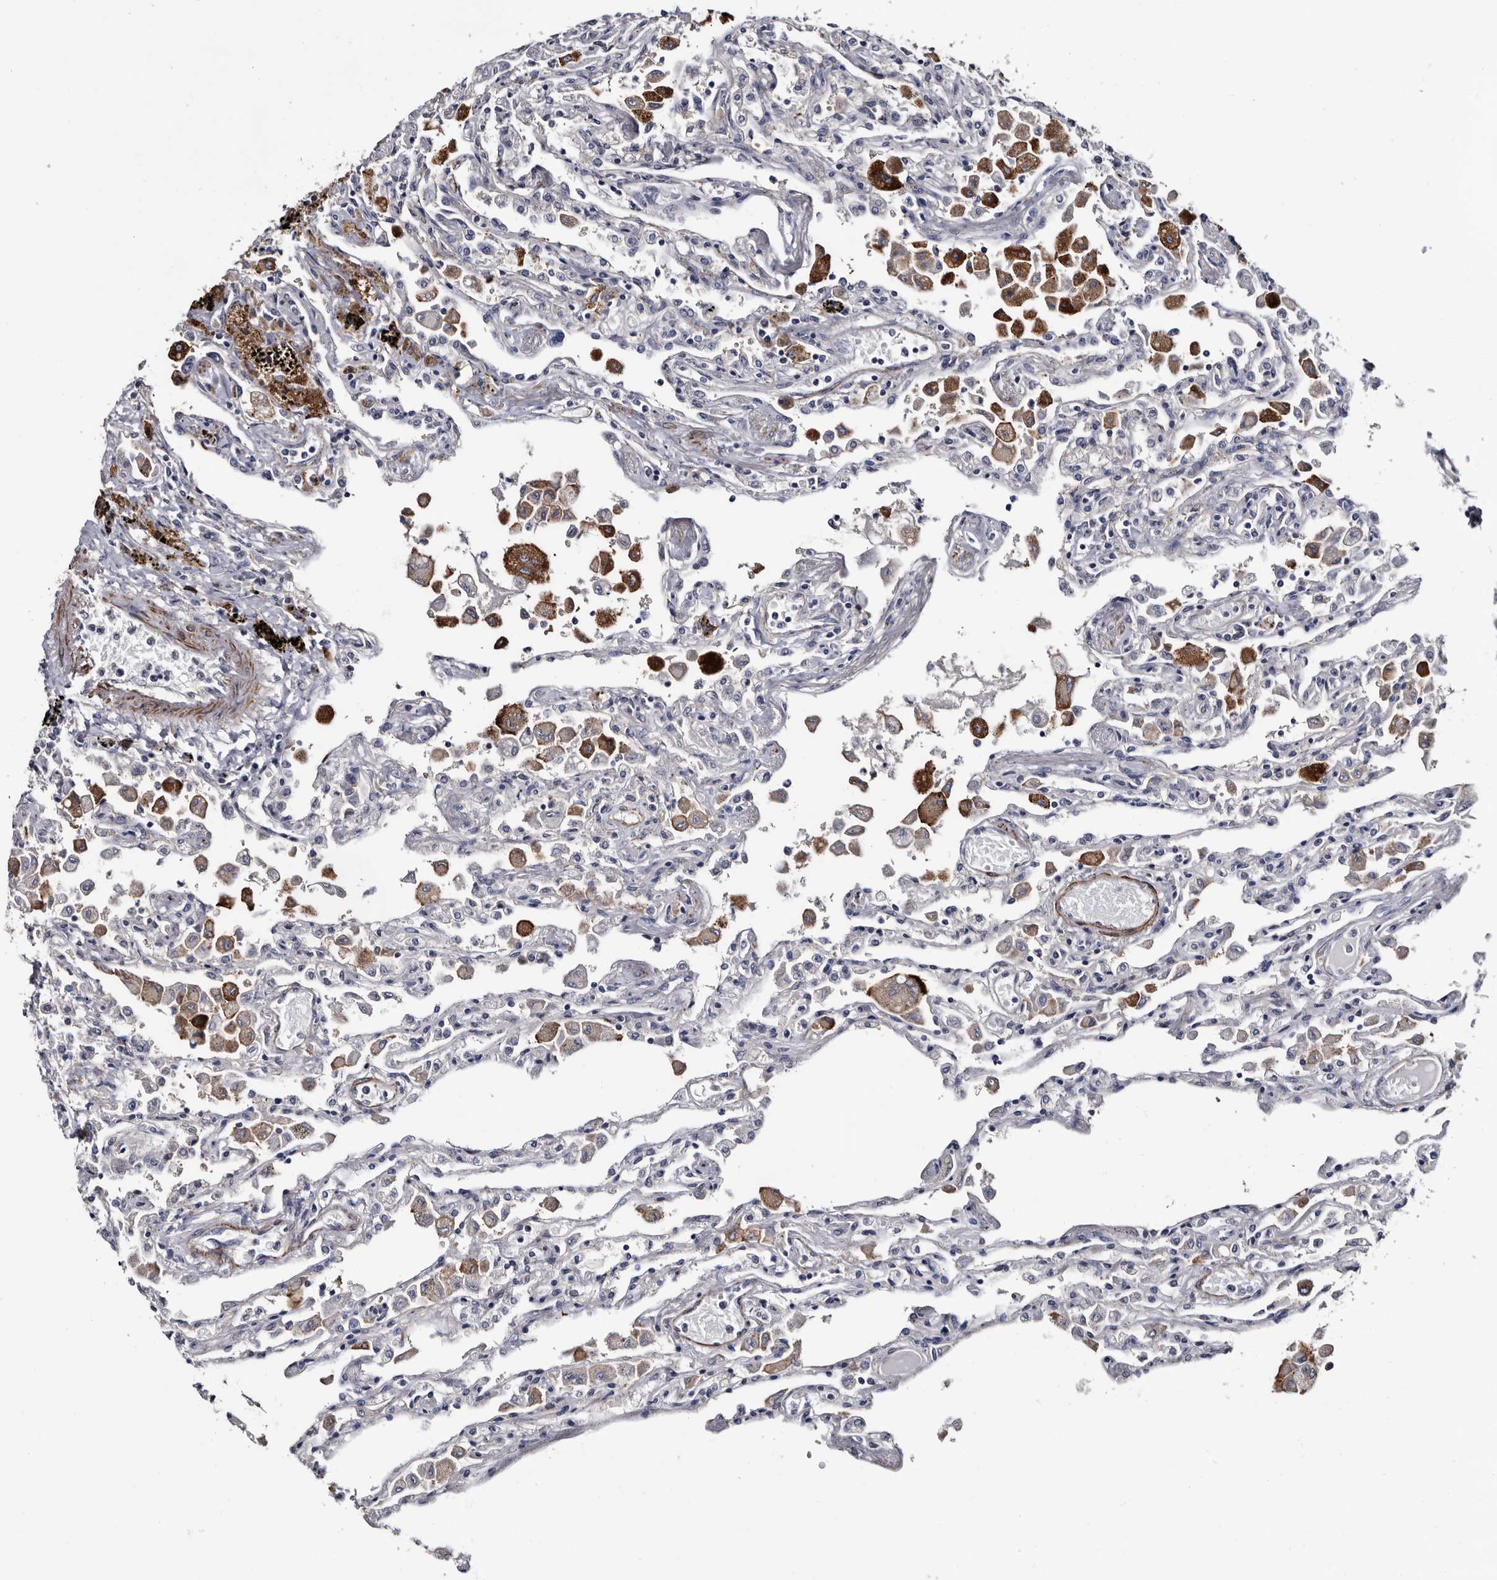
{"staining": {"intensity": "negative", "quantity": "none", "location": "none"}, "tissue": "lung", "cell_type": "Alveolar cells", "image_type": "normal", "snomed": [{"axis": "morphology", "description": "Normal tissue, NOS"}, {"axis": "topography", "description": "Bronchus"}, {"axis": "topography", "description": "Lung"}], "caption": "Unremarkable lung was stained to show a protein in brown. There is no significant expression in alveolar cells.", "gene": "IARS1", "patient": {"sex": "female", "age": 49}}